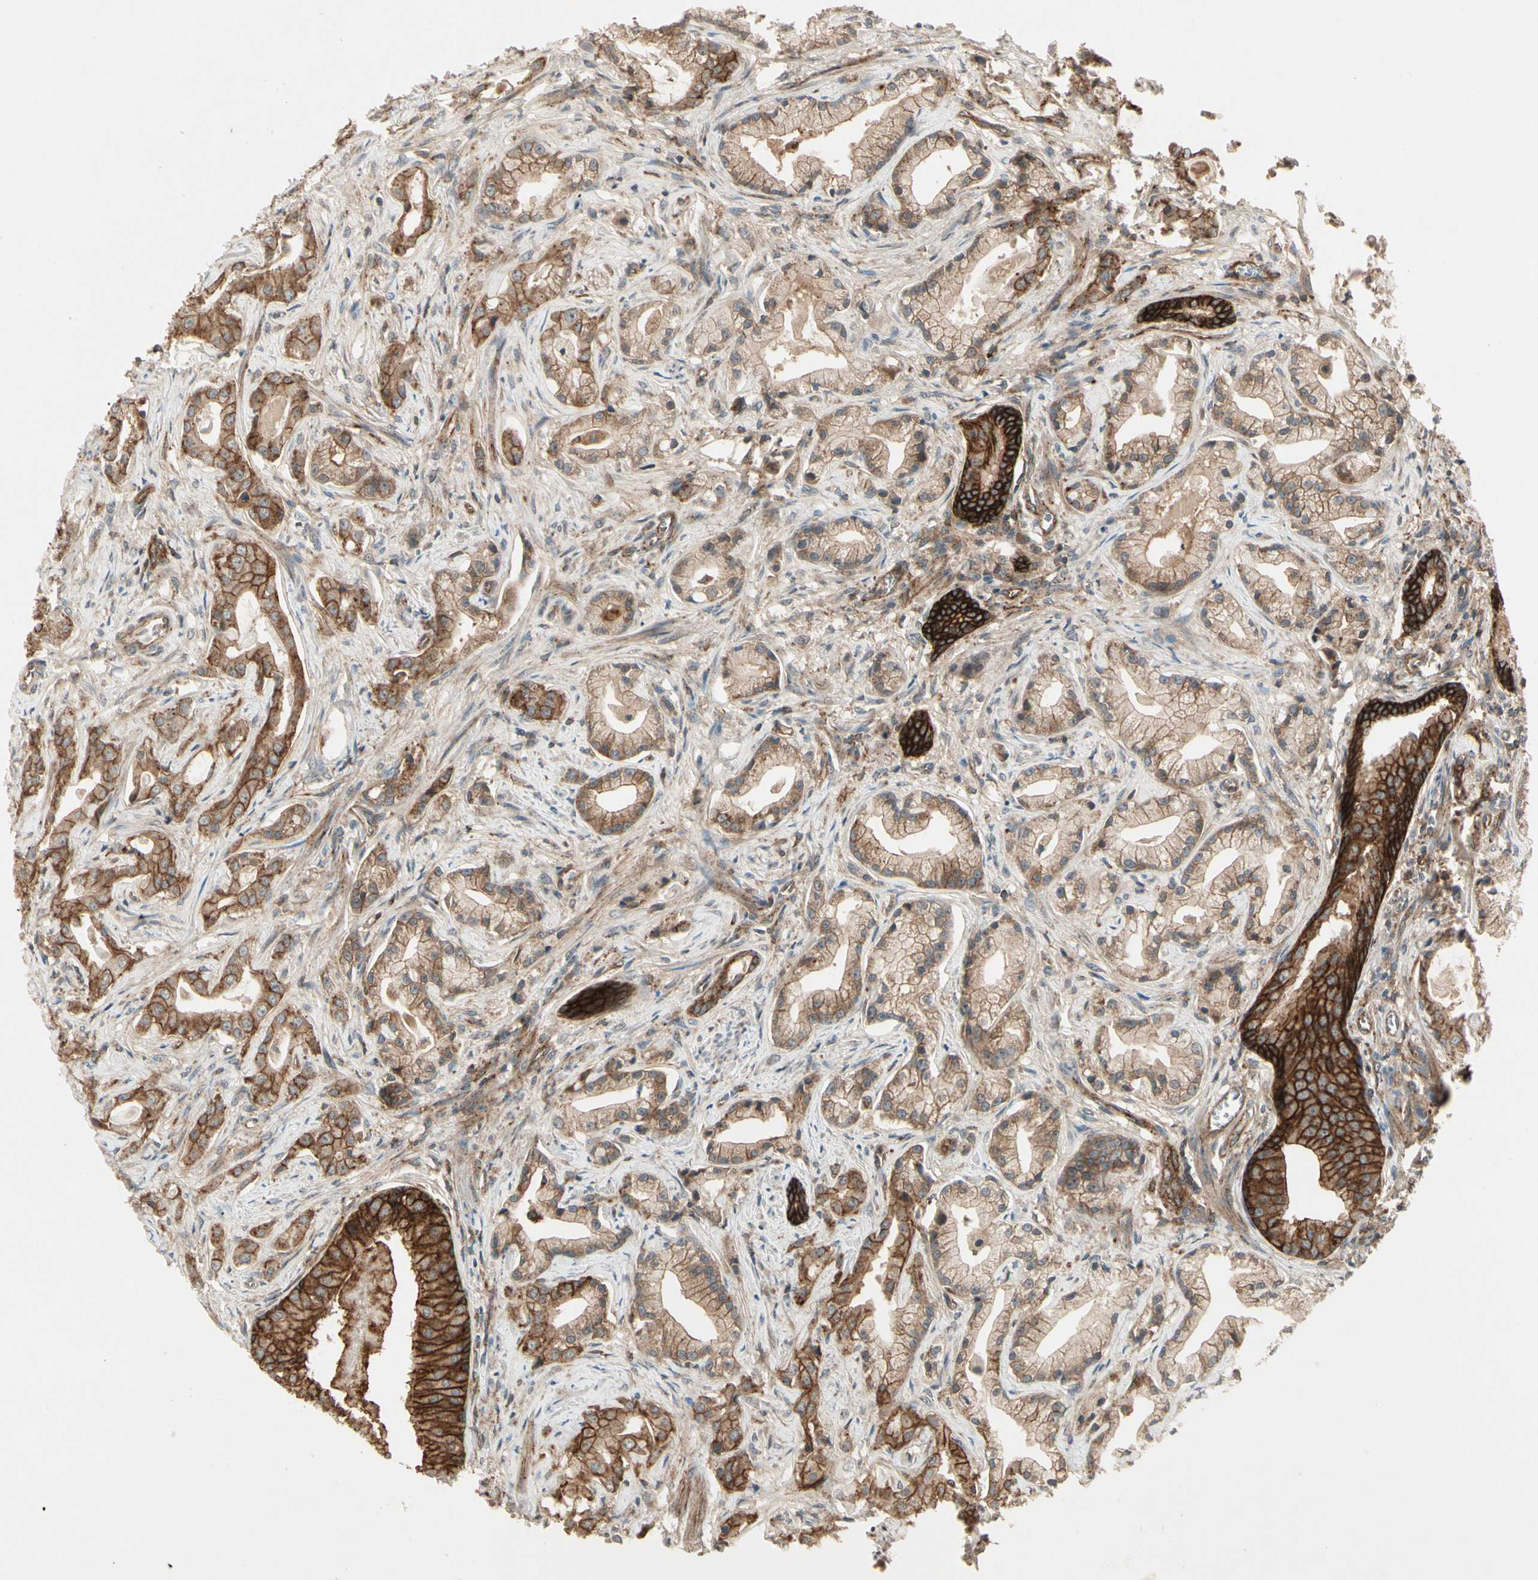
{"staining": {"intensity": "strong", "quantity": ">75%", "location": "cytoplasmic/membranous"}, "tissue": "prostate cancer", "cell_type": "Tumor cells", "image_type": "cancer", "snomed": [{"axis": "morphology", "description": "Adenocarcinoma, Low grade"}, {"axis": "topography", "description": "Prostate"}], "caption": "This photomicrograph reveals IHC staining of human prostate low-grade adenocarcinoma, with high strong cytoplasmic/membranous expression in about >75% of tumor cells.", "gene": "FLOT1", "patient": {"sex": "male", "age": 59}}